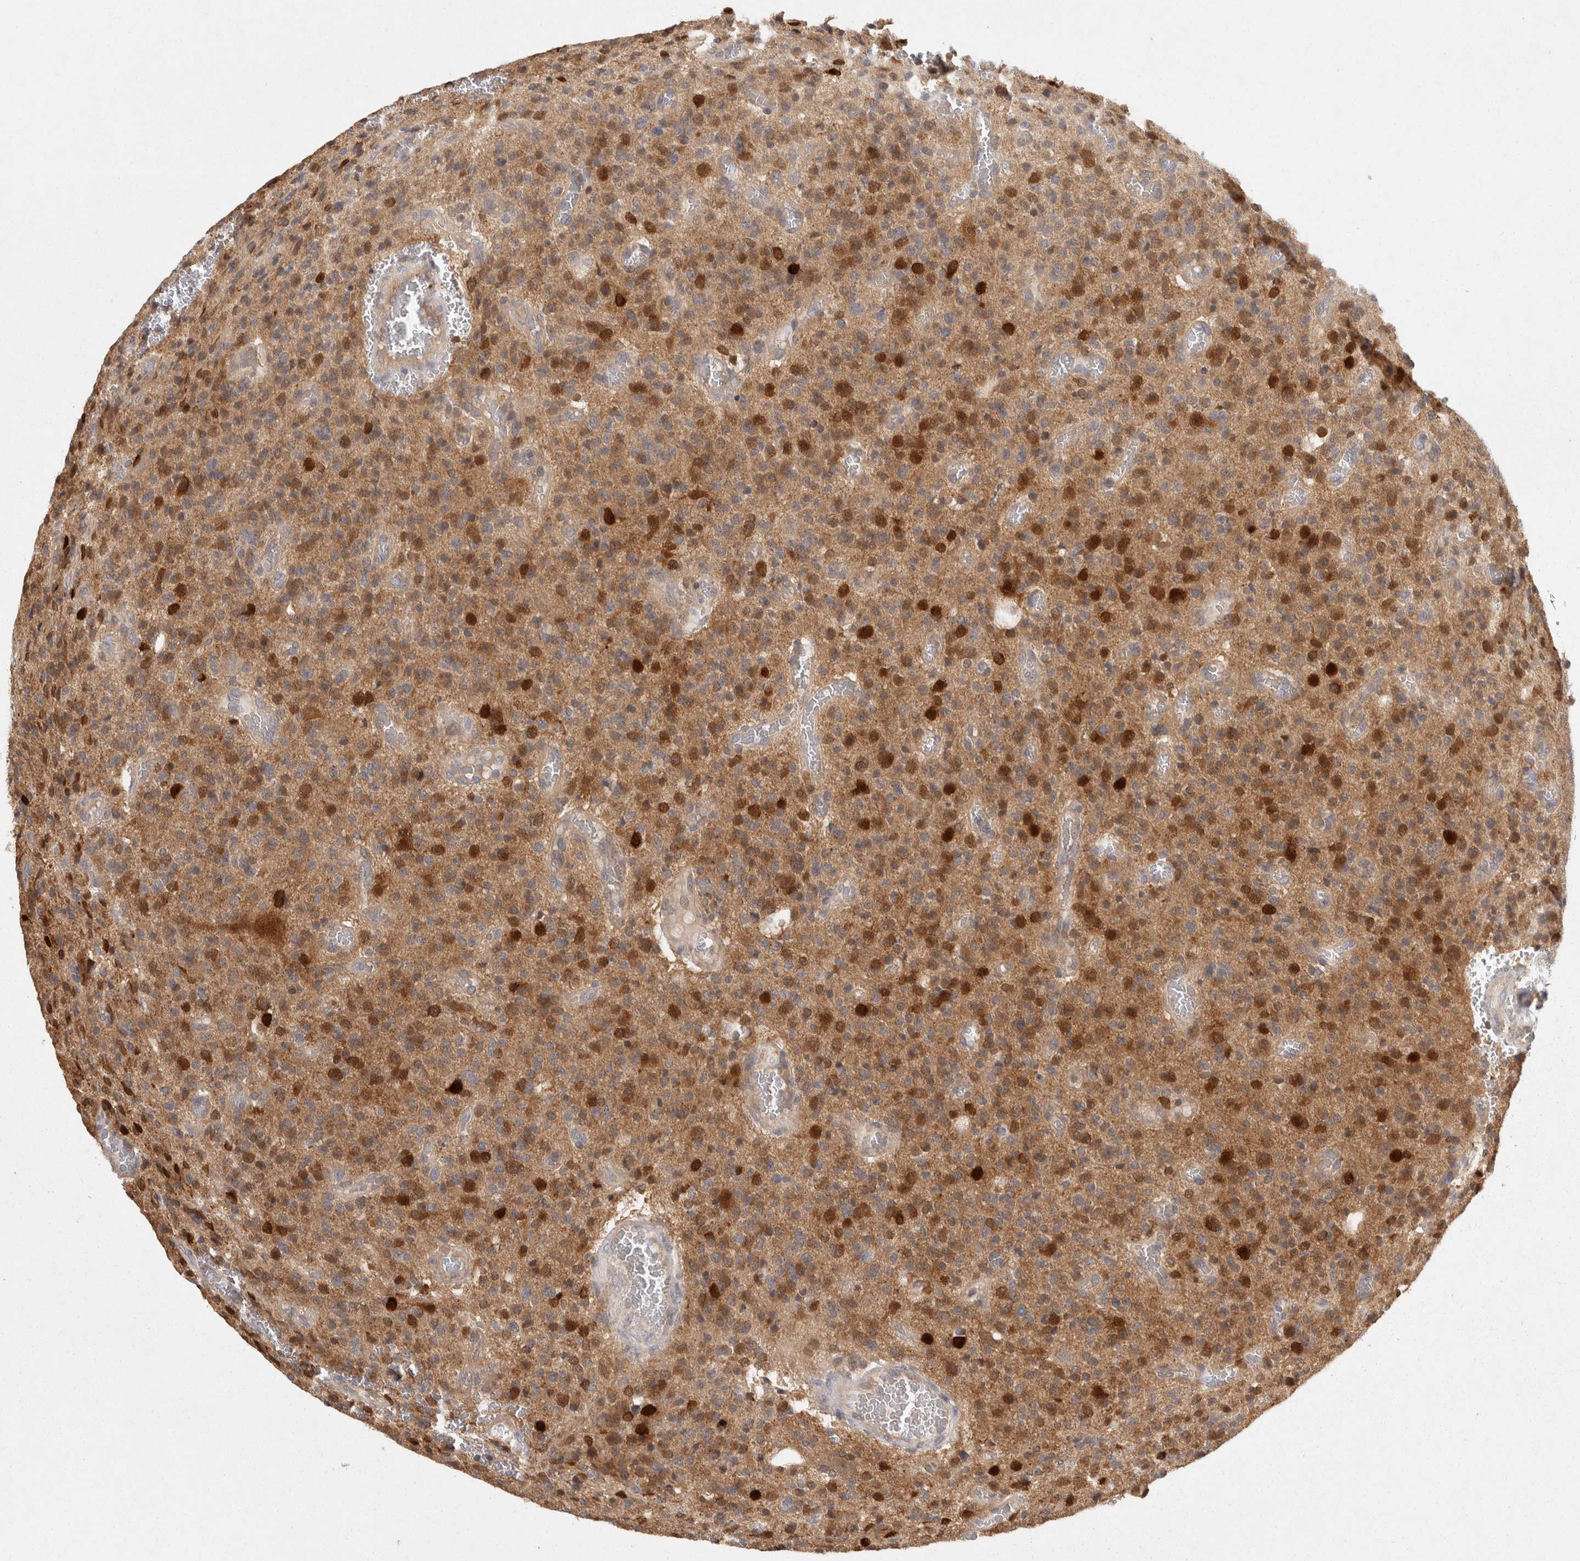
{"staining": {"intensity": "strong", "quantity": ">75%", "location": "cytoplasmic/membranous"}, "tissue": "glioma", "cell_type": "Tumor cells", "image_type": "cancer", "snomed": [{"axis": "morphology", "description": "Glioma, malignant, High grade"}, {"axis": "topography", "description": "Brain"}], "caption": "DAB (3,3'-diaminobenzidine) immunohistochemical staining of glioma demonstrates strong cytoplasmic/membranous protein staining in approximately >75% of tumor cells. Nuclei are stained in blue.", "gene": "ACAT2", "patient": {"sex": "male", "age": 34}}